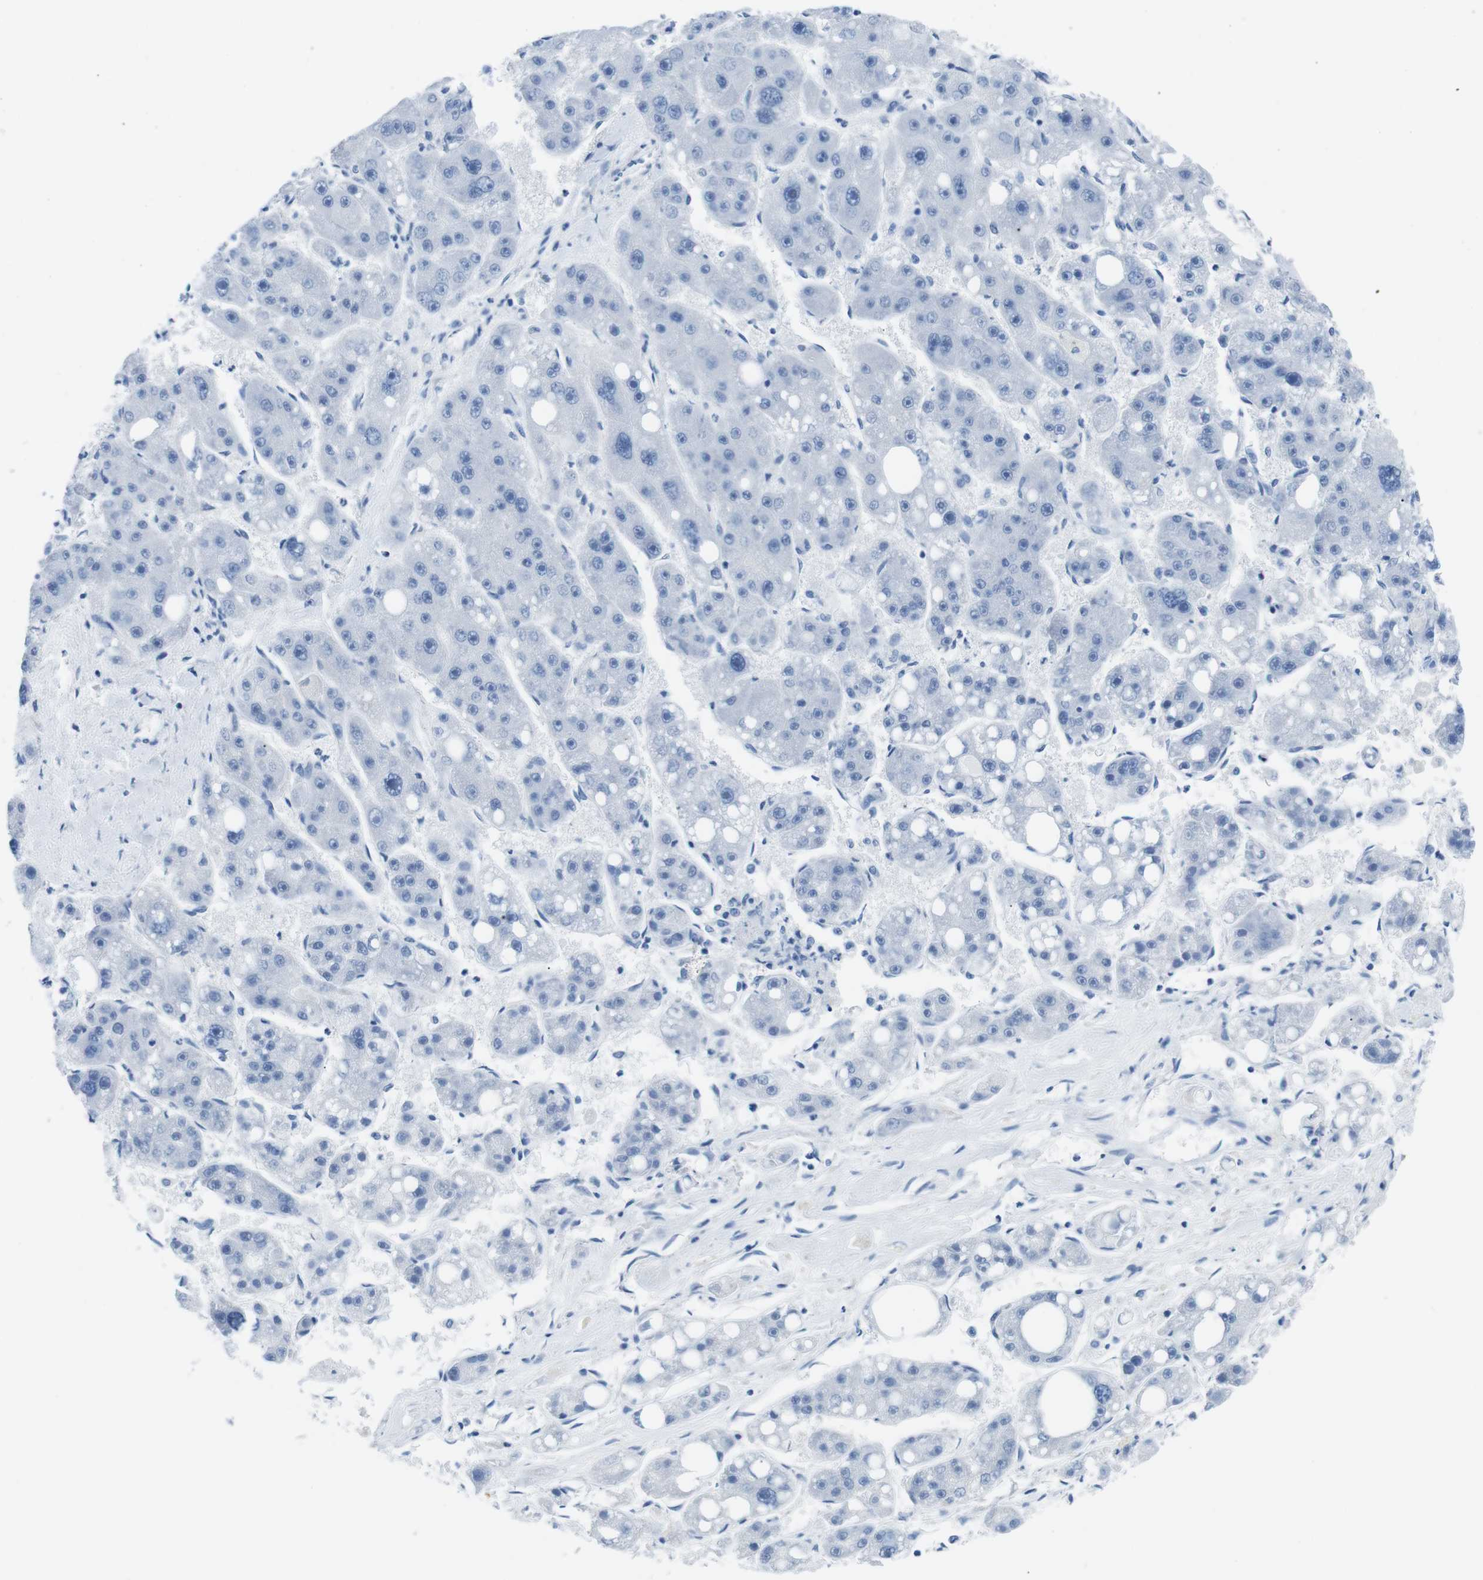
{"staining": {"intensity": "negative", "quantity": "none", "location": "none"}, "tissue": "liver cancer", "cell_type": "Tumor cells", "image_type": "cancer", "snomed": [{"axis": "morphology", "description": "Carcinoma, Hepatocellular, NOS"}, {"axis": "topography", "description": "Liver"}], "caption": "An IHC histopathology image of hepatocellular carcinoma (liver) is shown. There is no staining in tumor cells of hepatocellular carcinoma (liver).", "gene": "MUC2", "patient": {"sex": "female", "age": 61}}